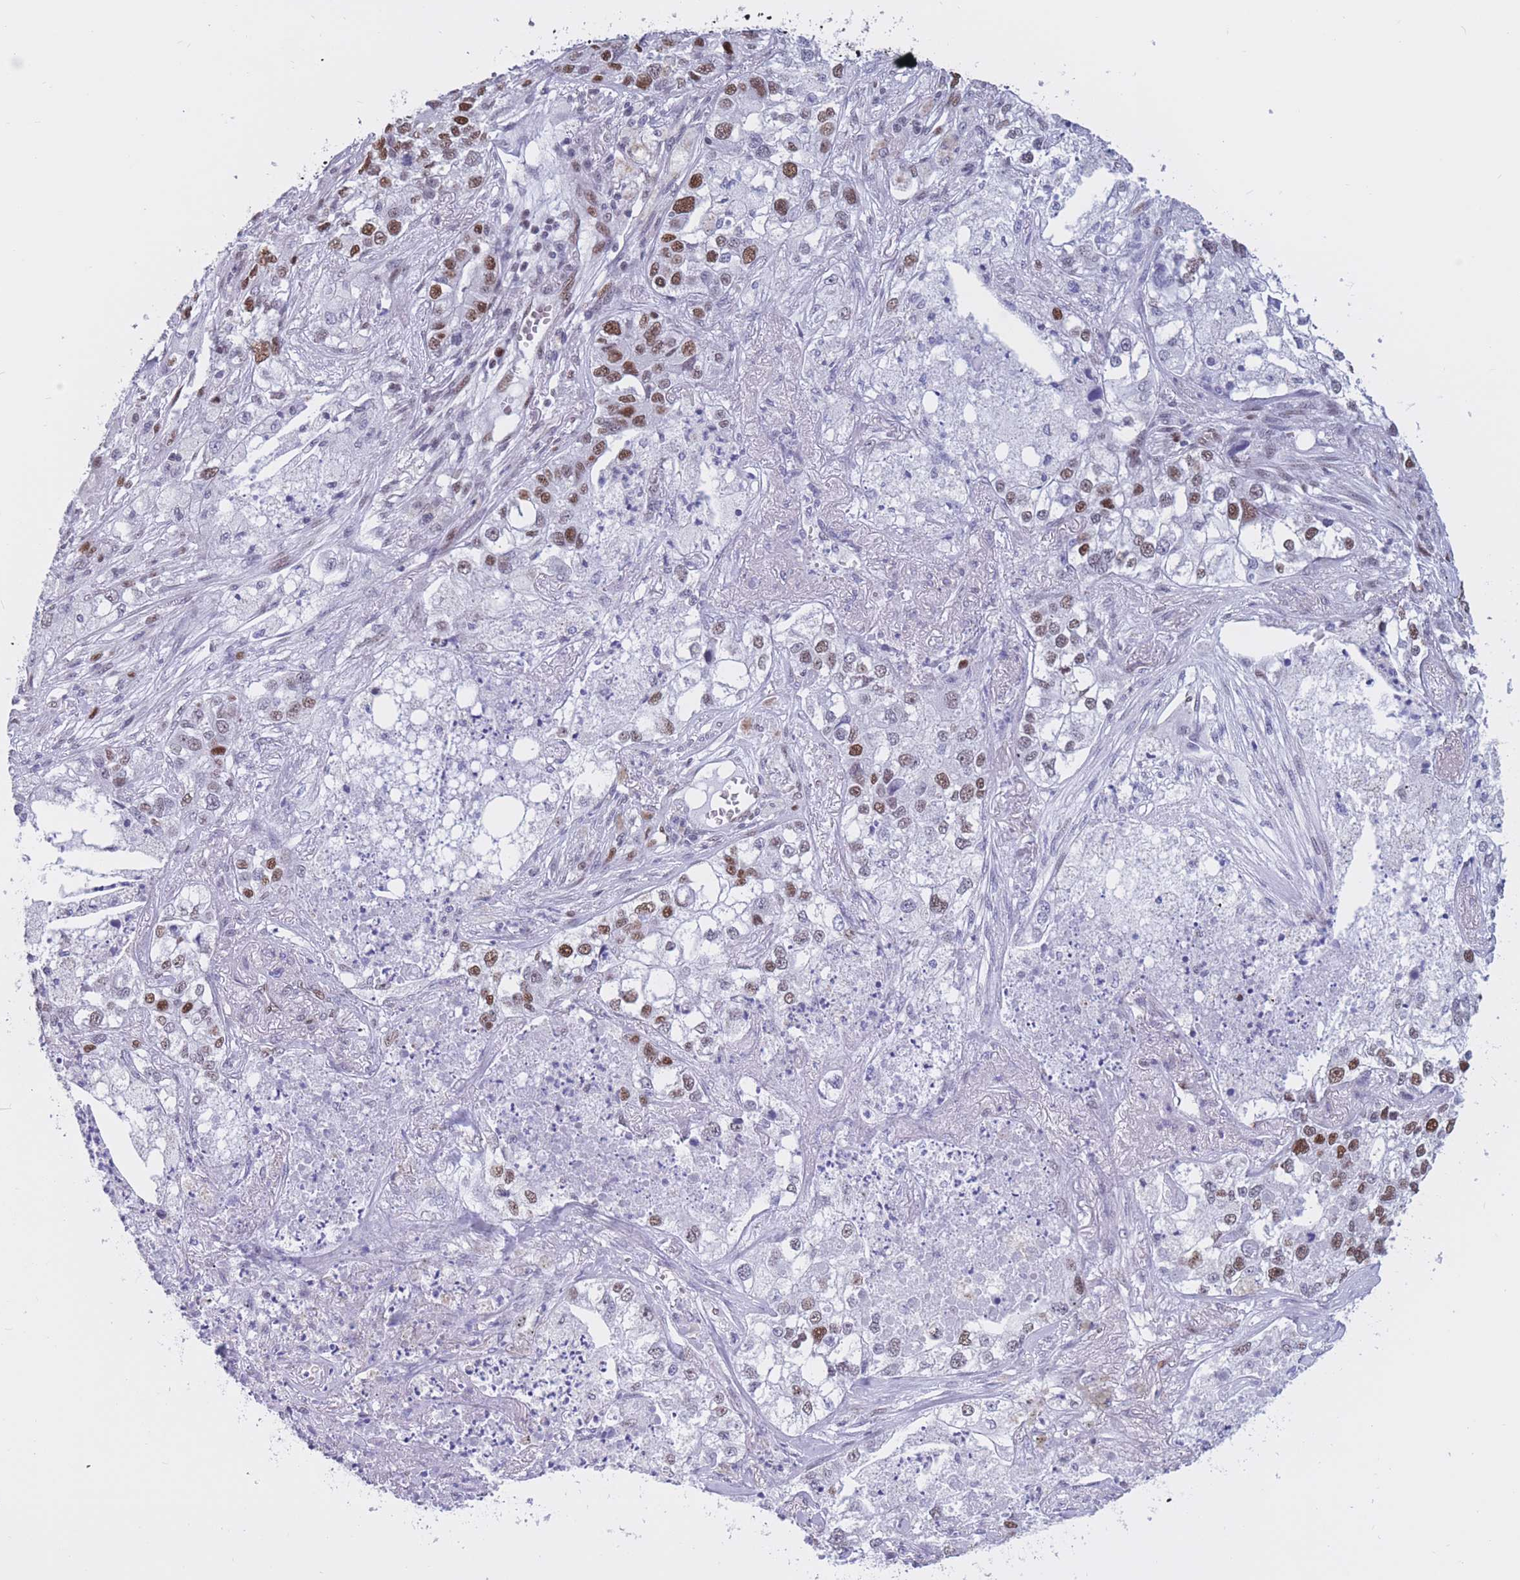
{"staining": {"intensity": "strong", "quantity": ">75%", "location": "nuclear"}, "tissue": "lung cancer", "cell_type": "Tumor cells", "image_type": "cancer", "snomed": [{"axis": "morphology", "description": "Adenocarcinoma, NOS"}, {"axis": "topography", "description": "Lung"}], "caption": "Tumor cells demonstrate high levels of strong nuclear positivity in about >75% of cells in human adenocarcinoma (lung).", "gene": "NASP", "patient": {"sex": "male", "age": 49}}